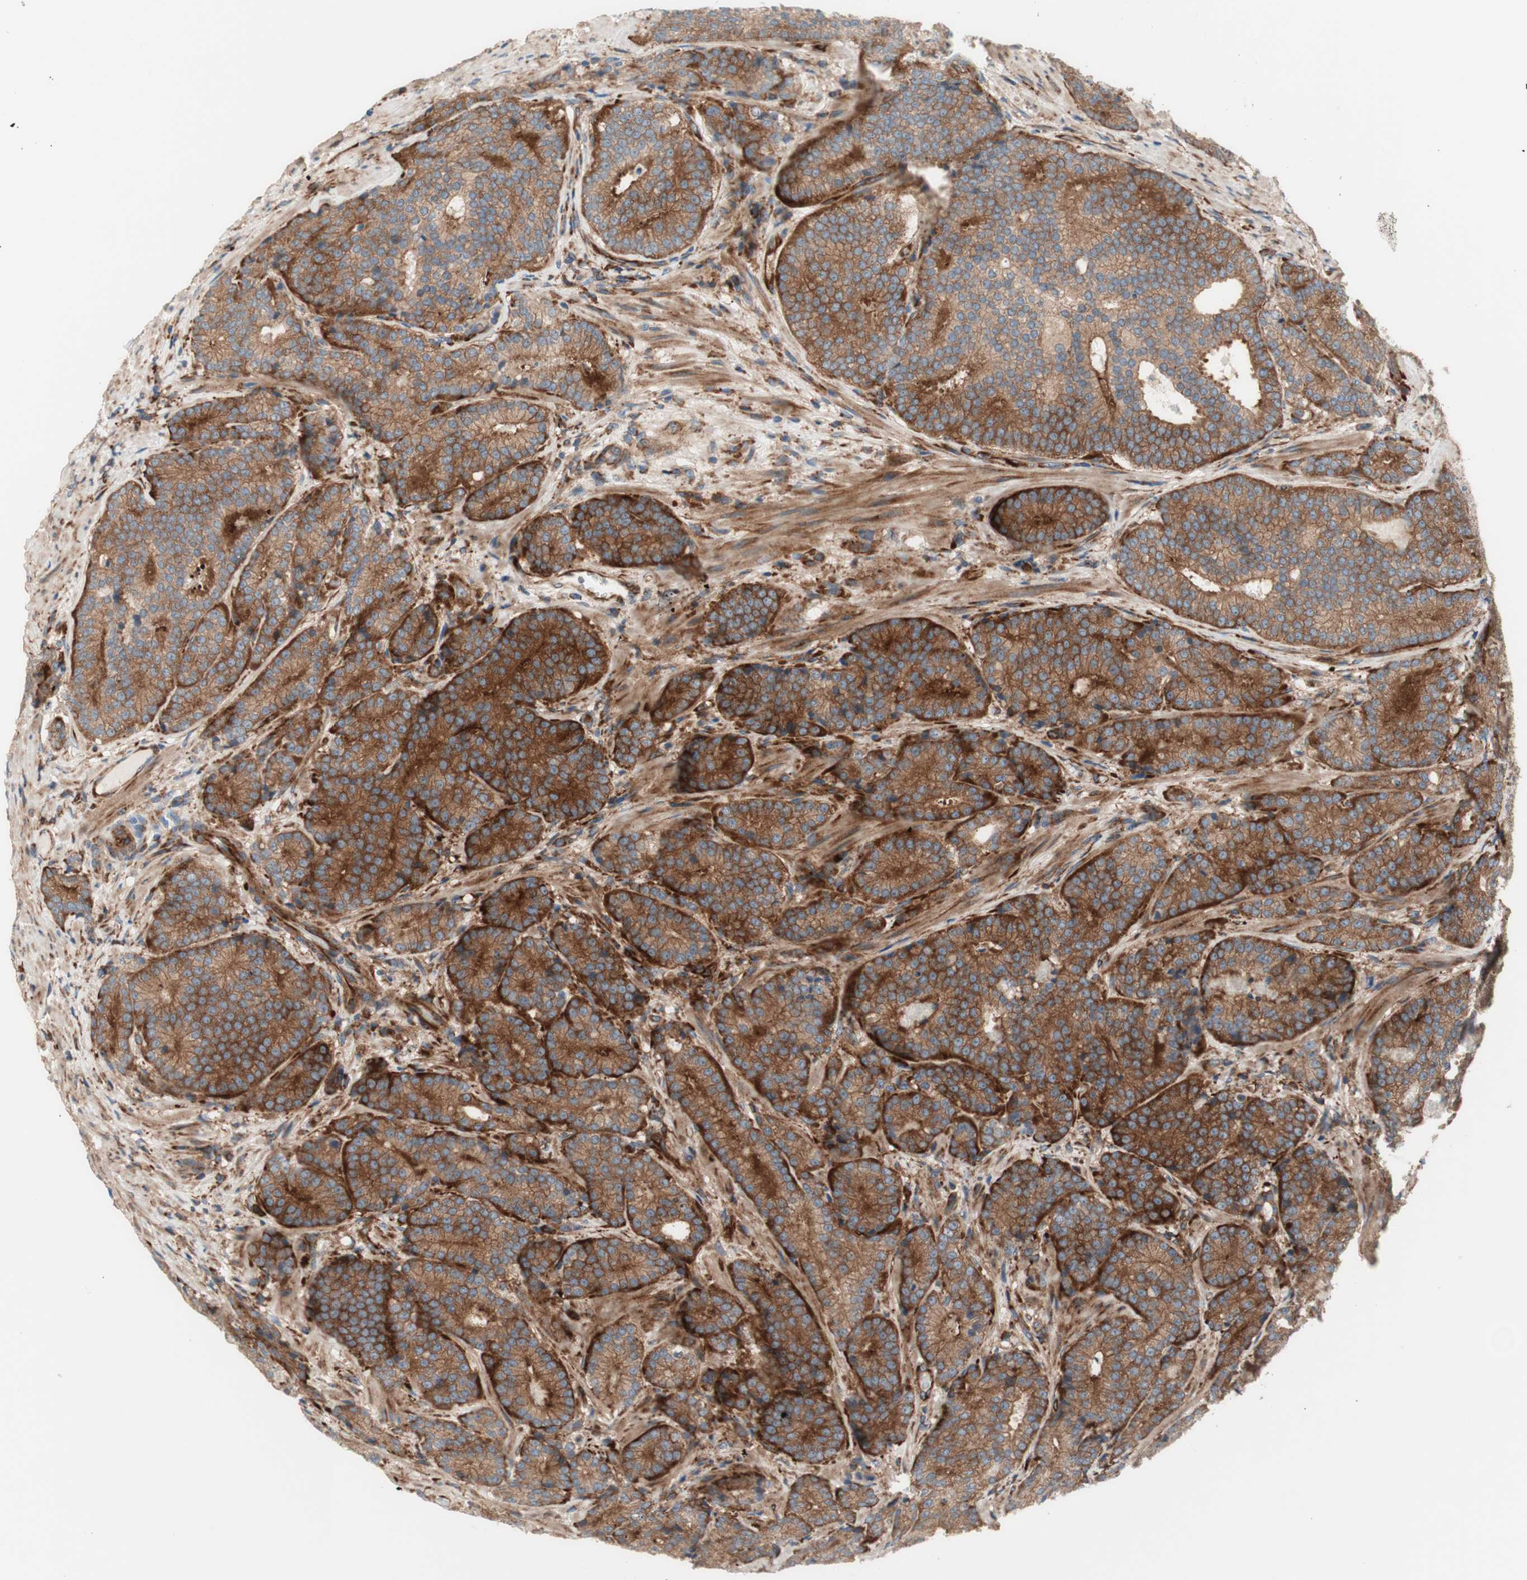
{"staining": {"intensity": "moderate", "quantity": ">75%", "location": "cytoplasmic/membranous"}, "tissue": "prostate cancer", "cell_type": "Tumor cells", "image_type": "cancer", "snomed": [{"axis": "morphology", "description": "Adenocarcinoma, High grade"}, {"axis": "topography", "description": "Prostate"}], "caption": "Tumor cells show medium levels of moderate cytoplasmic/membranous positivity in about >75% of cells in human adenocarcinoma (high-grade) (prostate).", "gene": "CCN4", "patient": {"sex": "male", "age": 61}}